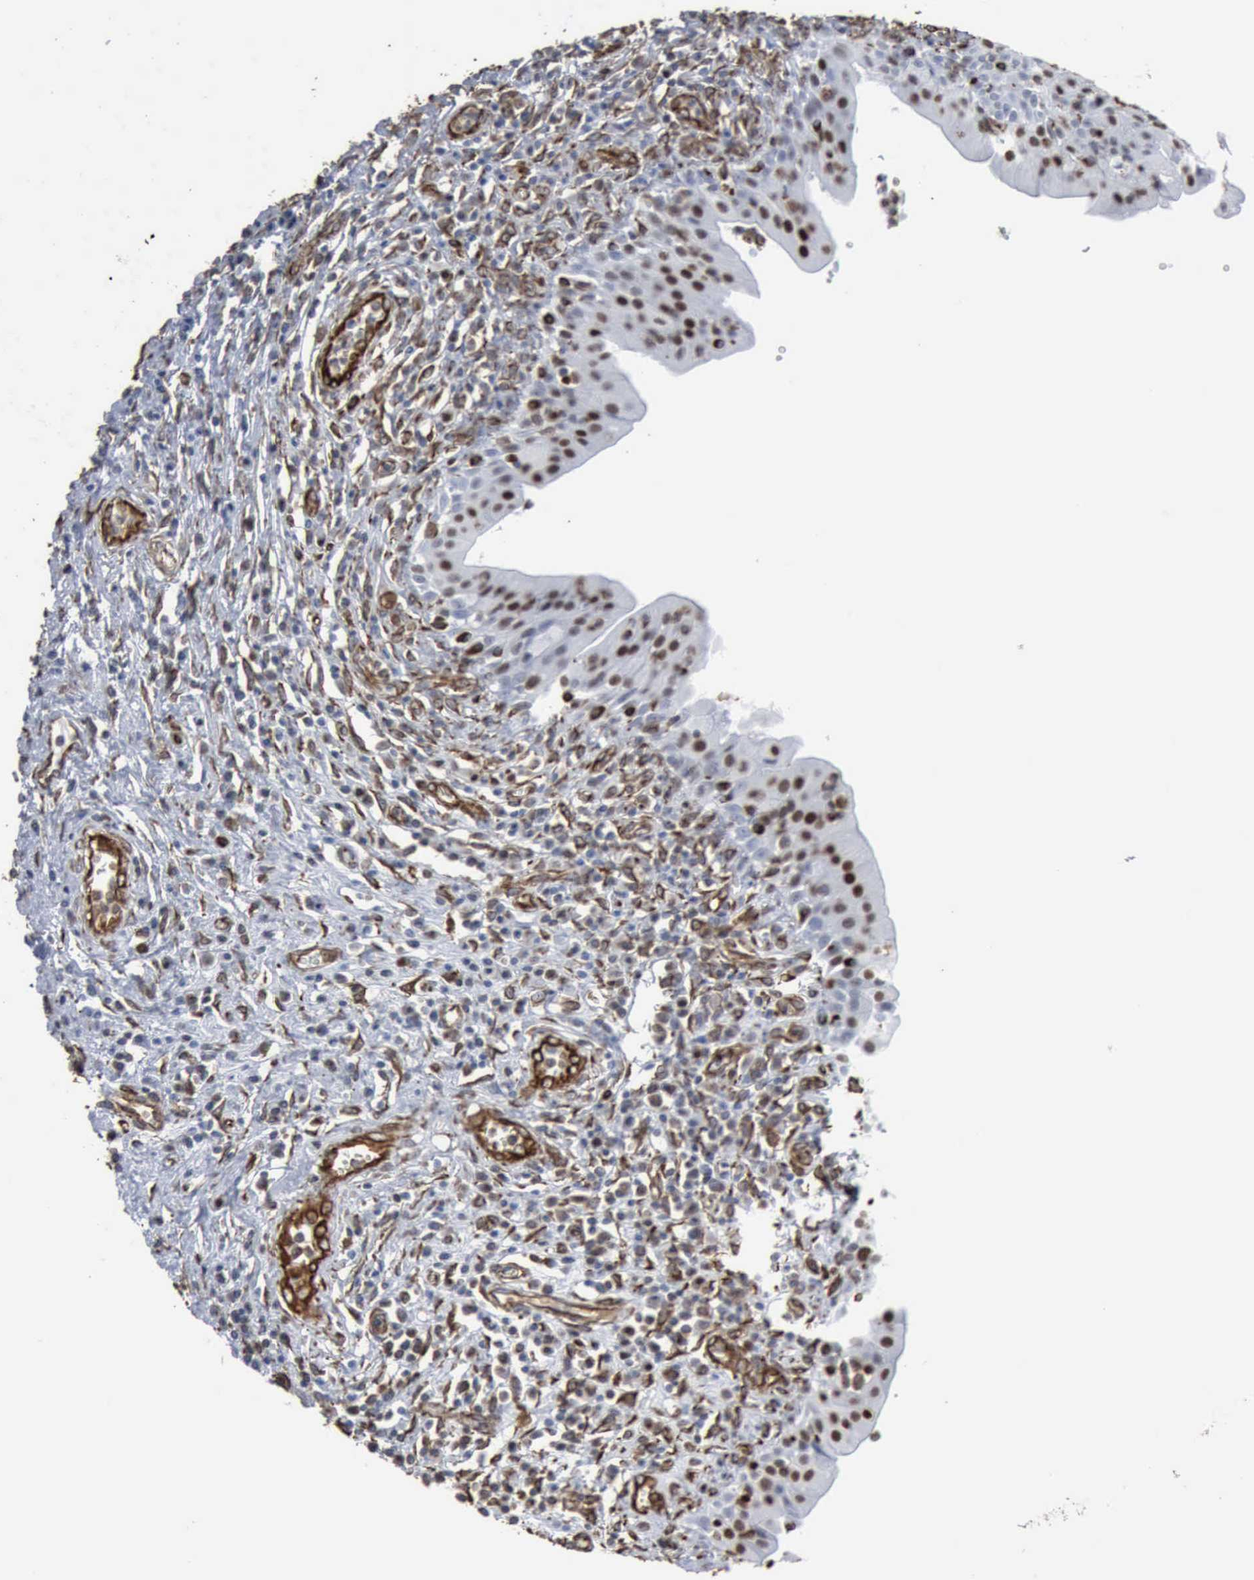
{"staining": {"intensity": "moderate", "quantity": "25%-75%", "location": "nuclear"}, "tissue": "urinary bladder", "cell_type": "Urothelial cells", "image_type": "normal", "snomed": [{"axis": "morphology", "description": "Normal tissue, NOS"}, {"axis": "topography", "description": "Urinary bladder"}], "caption": "IHC of unremarkable urinary bladder demonstrates medium levels of moderate nuclear expression in approximately 25%-75% of urothelial cells.", "gene": "CCNE1", "patient": {"sex": "female", "age": 85}}